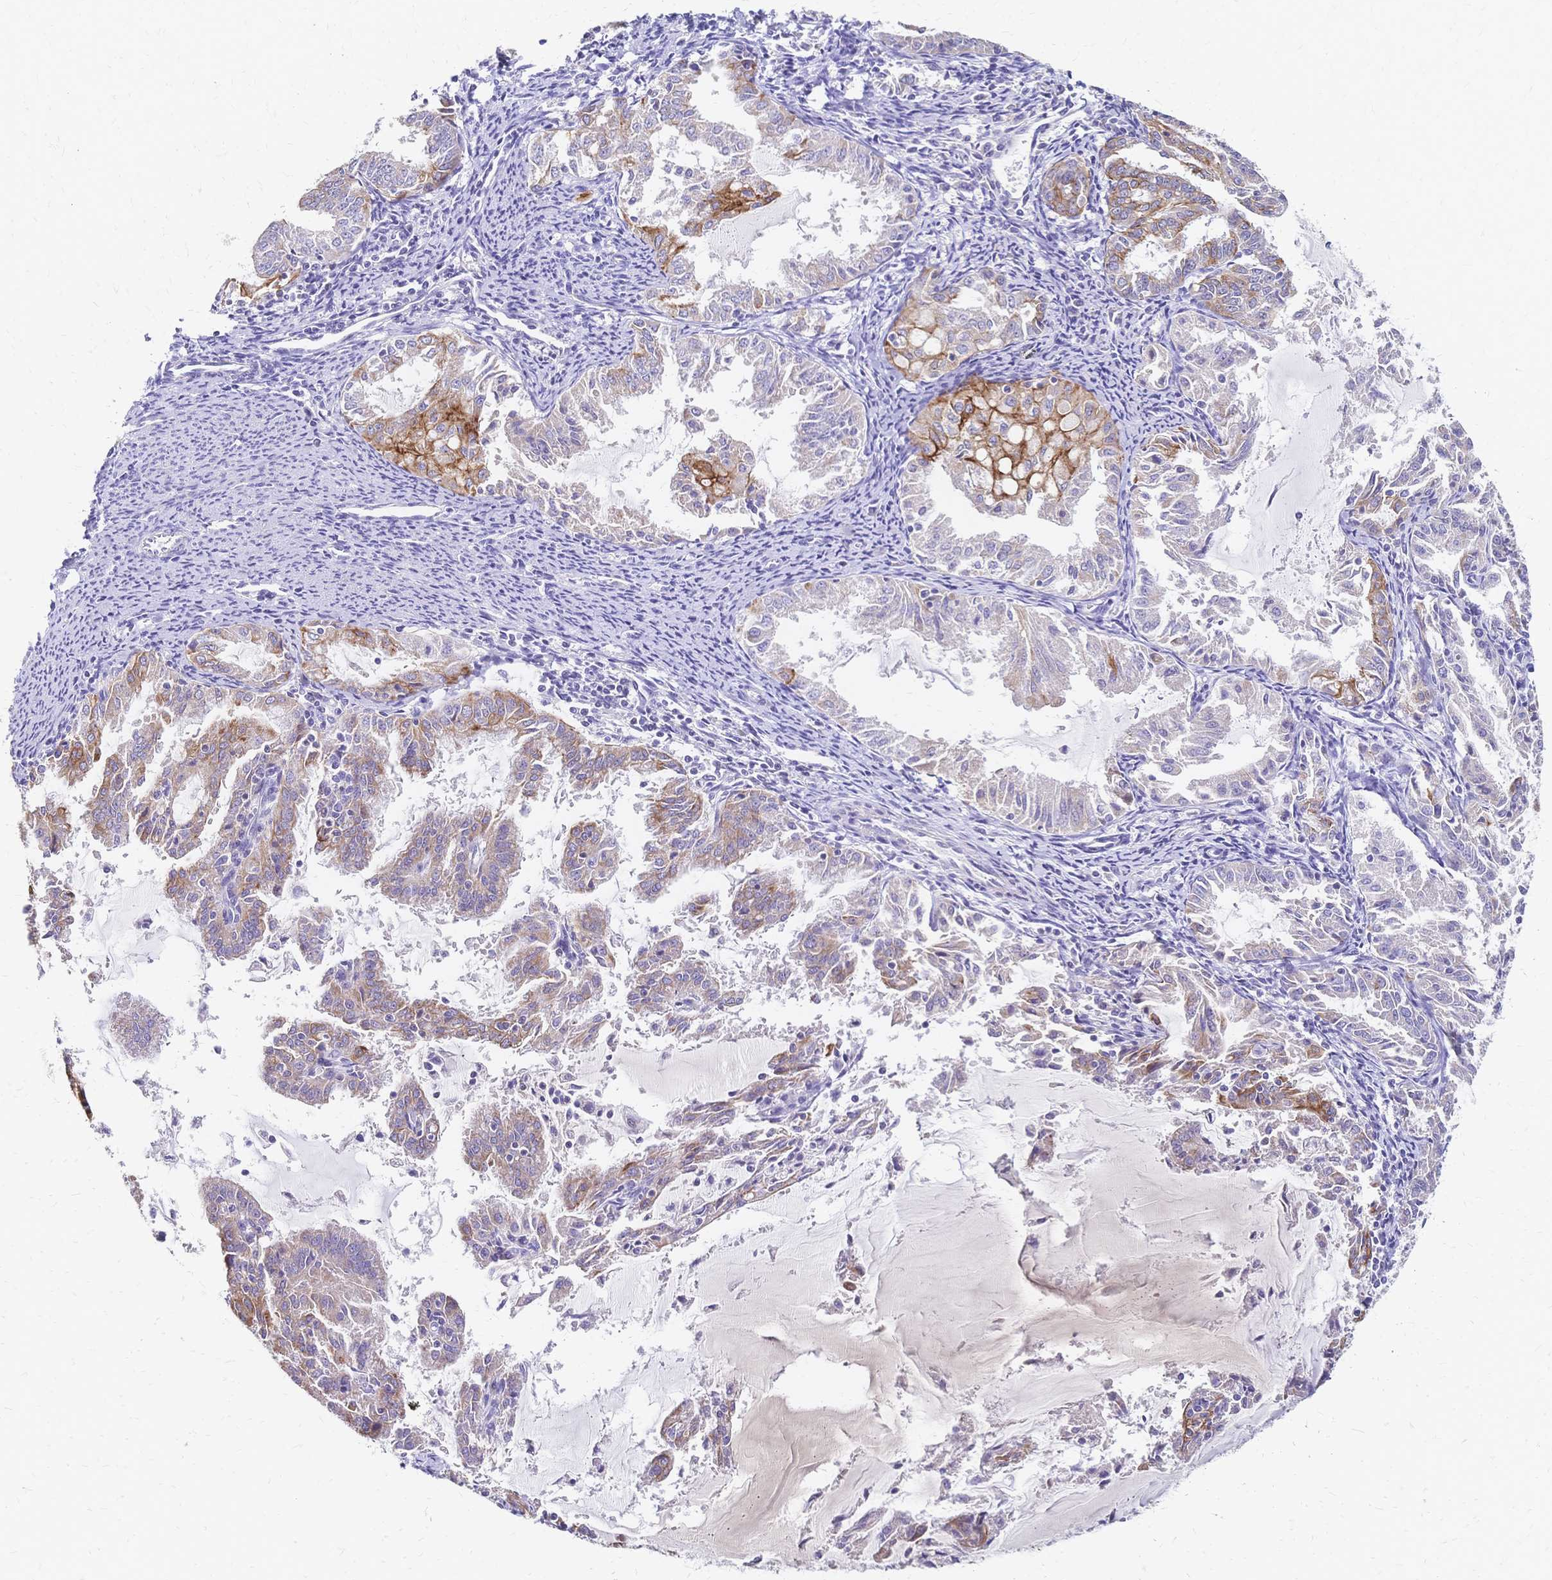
{"staining": {"intensity": "moderate", "quantity": "25%-75%", "location": "cytoplasmic/membranous"}, "tissue": "endometrial cancer", "cell_type": "Tumor cells", "image_type": "cancer", "snomed": [{"axis": "morphology", "description": "Adenocarcinoma, NOS"}, {"axis": "topography", "description": "Endometrium"}], "caption": "The histopathology image displays immunohistochemical staining of endometrial adenocarcinoma. There is moderate cytoplasmic/membranous expression is identified in approximately 25%-75% of tumor cells.", "gene": "DTNB", "patient": {"sex": "female", "age": 70}}